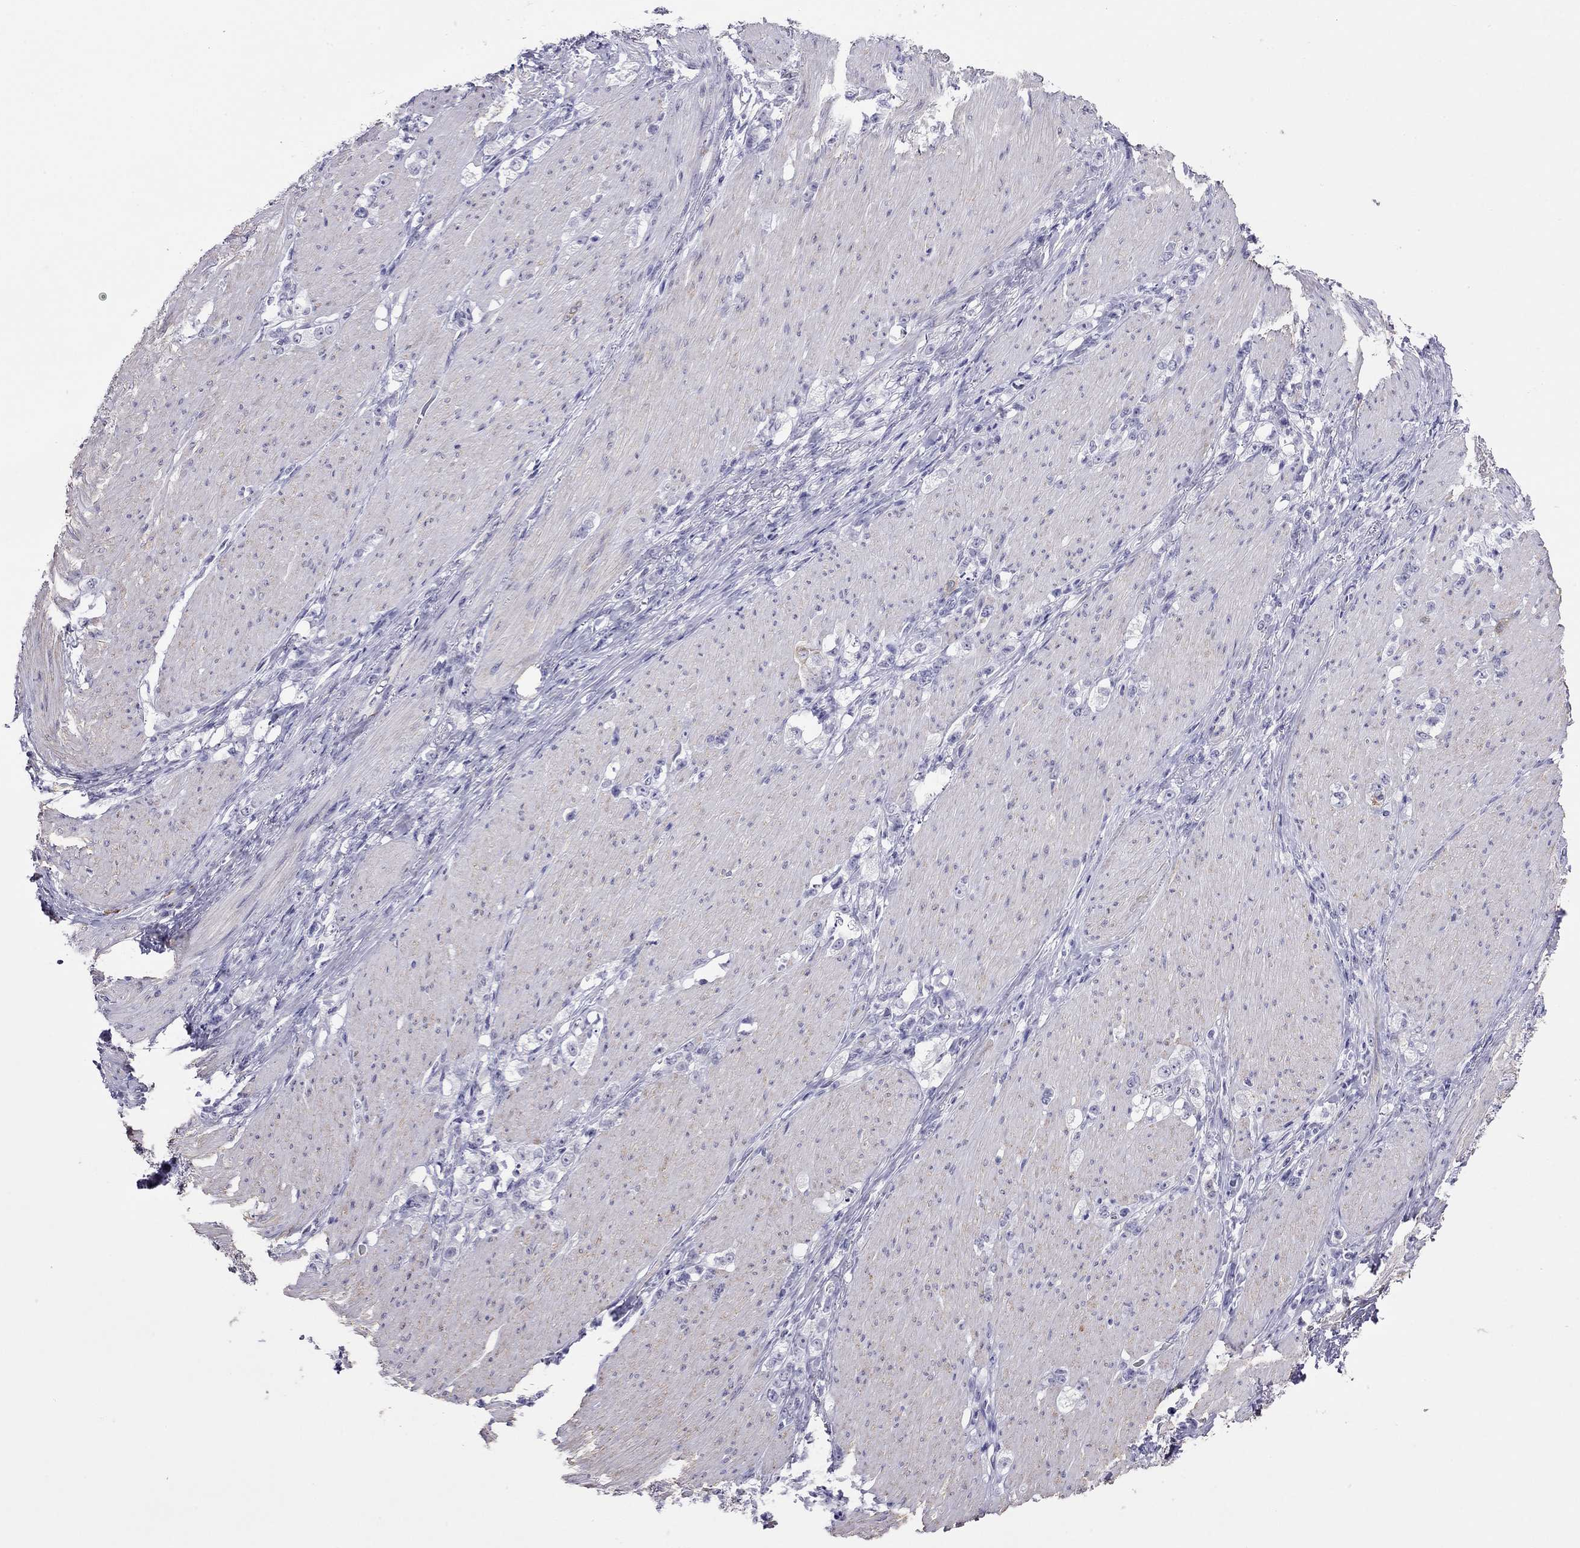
{"staining": {"intensity": "negative", "quantity": "none", "location": "none"}, "tissue": "stomach cancer", "cell_type": "Tumor cells", "image_type": "cancer", "snomed": [{"axis": "morphology", "description": "Adenocarcinoma, NOS"}, {"axis": "topography", "description": "Stomach, lower"}], "caption": "Immunohistochemistry (IHC) photomicrograph of adenocarcinoma (stomach) stained for a protein (brown), which shows no positivity in tumor cells. The staining was performed using DAB to visualize the protein expression in brown, while the nuclei were stained in blue with hematoxylin (Magnification: 20x).", "gene": "MYMX", "patient": {"sex": "male", "age": 88}}